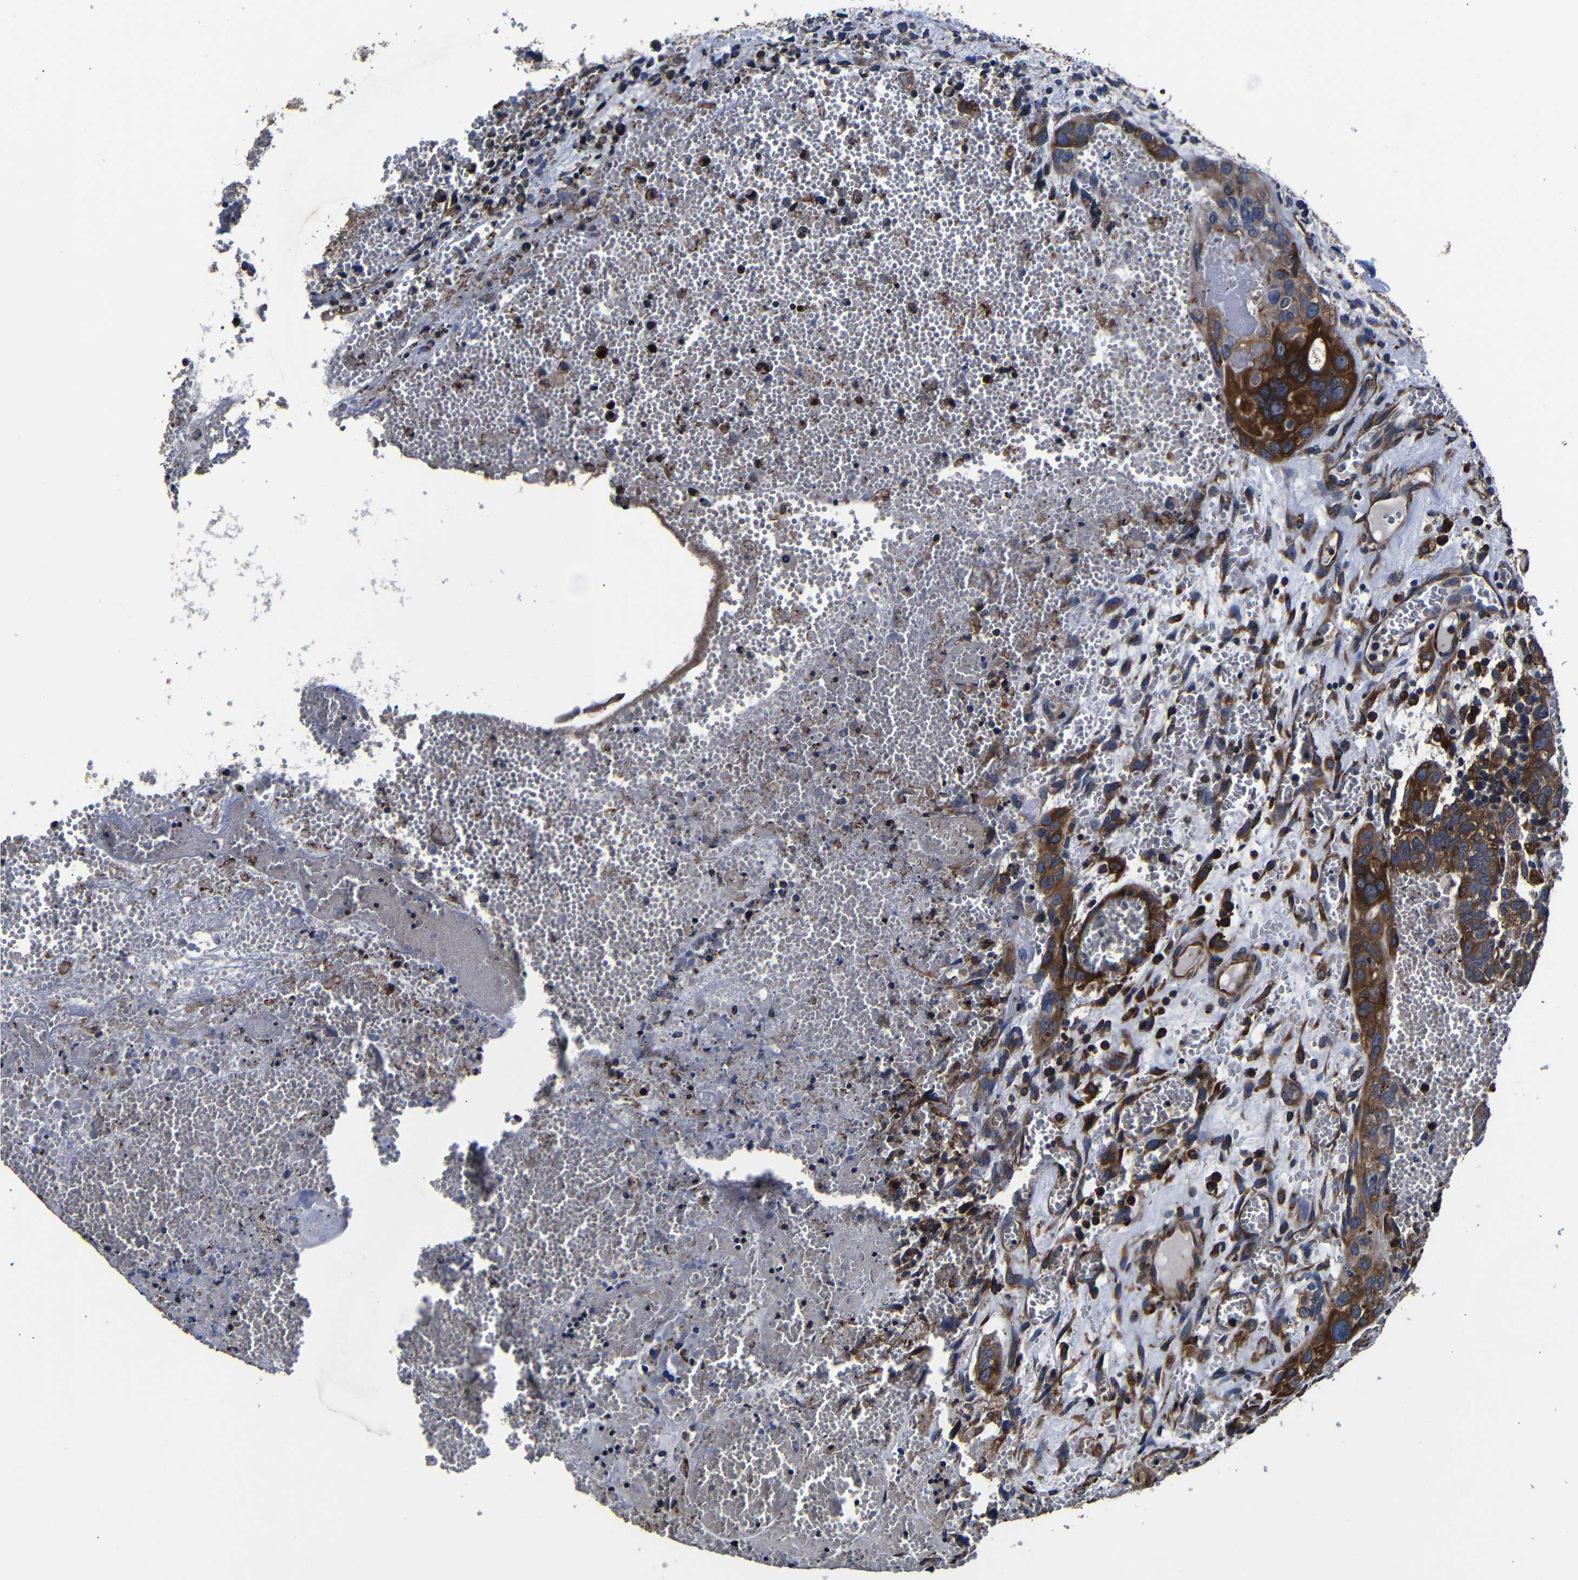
{"staining": {"intensity": "strong", "quantity": "25%-75%", "location": "cytoplasmic/membranous"}, "tissue": "testis cancer", "cell_type": "Tumor cells", "image_type": "cancer", "snomed": [{"axis": "morphology", "description": "Seminoma, NOS"}, {"axis": "morphology", "description": "Carcinoma, Embryonal, NOS"}, {"axis": "topography", "description": "Testis"}], "caption": "Brown immunohistochemical staining in testis cancer (embryonal carcinoma) shows strong cytoplasmic/membranous staining in approximately 25%-75% of tumor cells.", "gene": "SCN9A", "patient": {"sex": "male", "age": 52}}